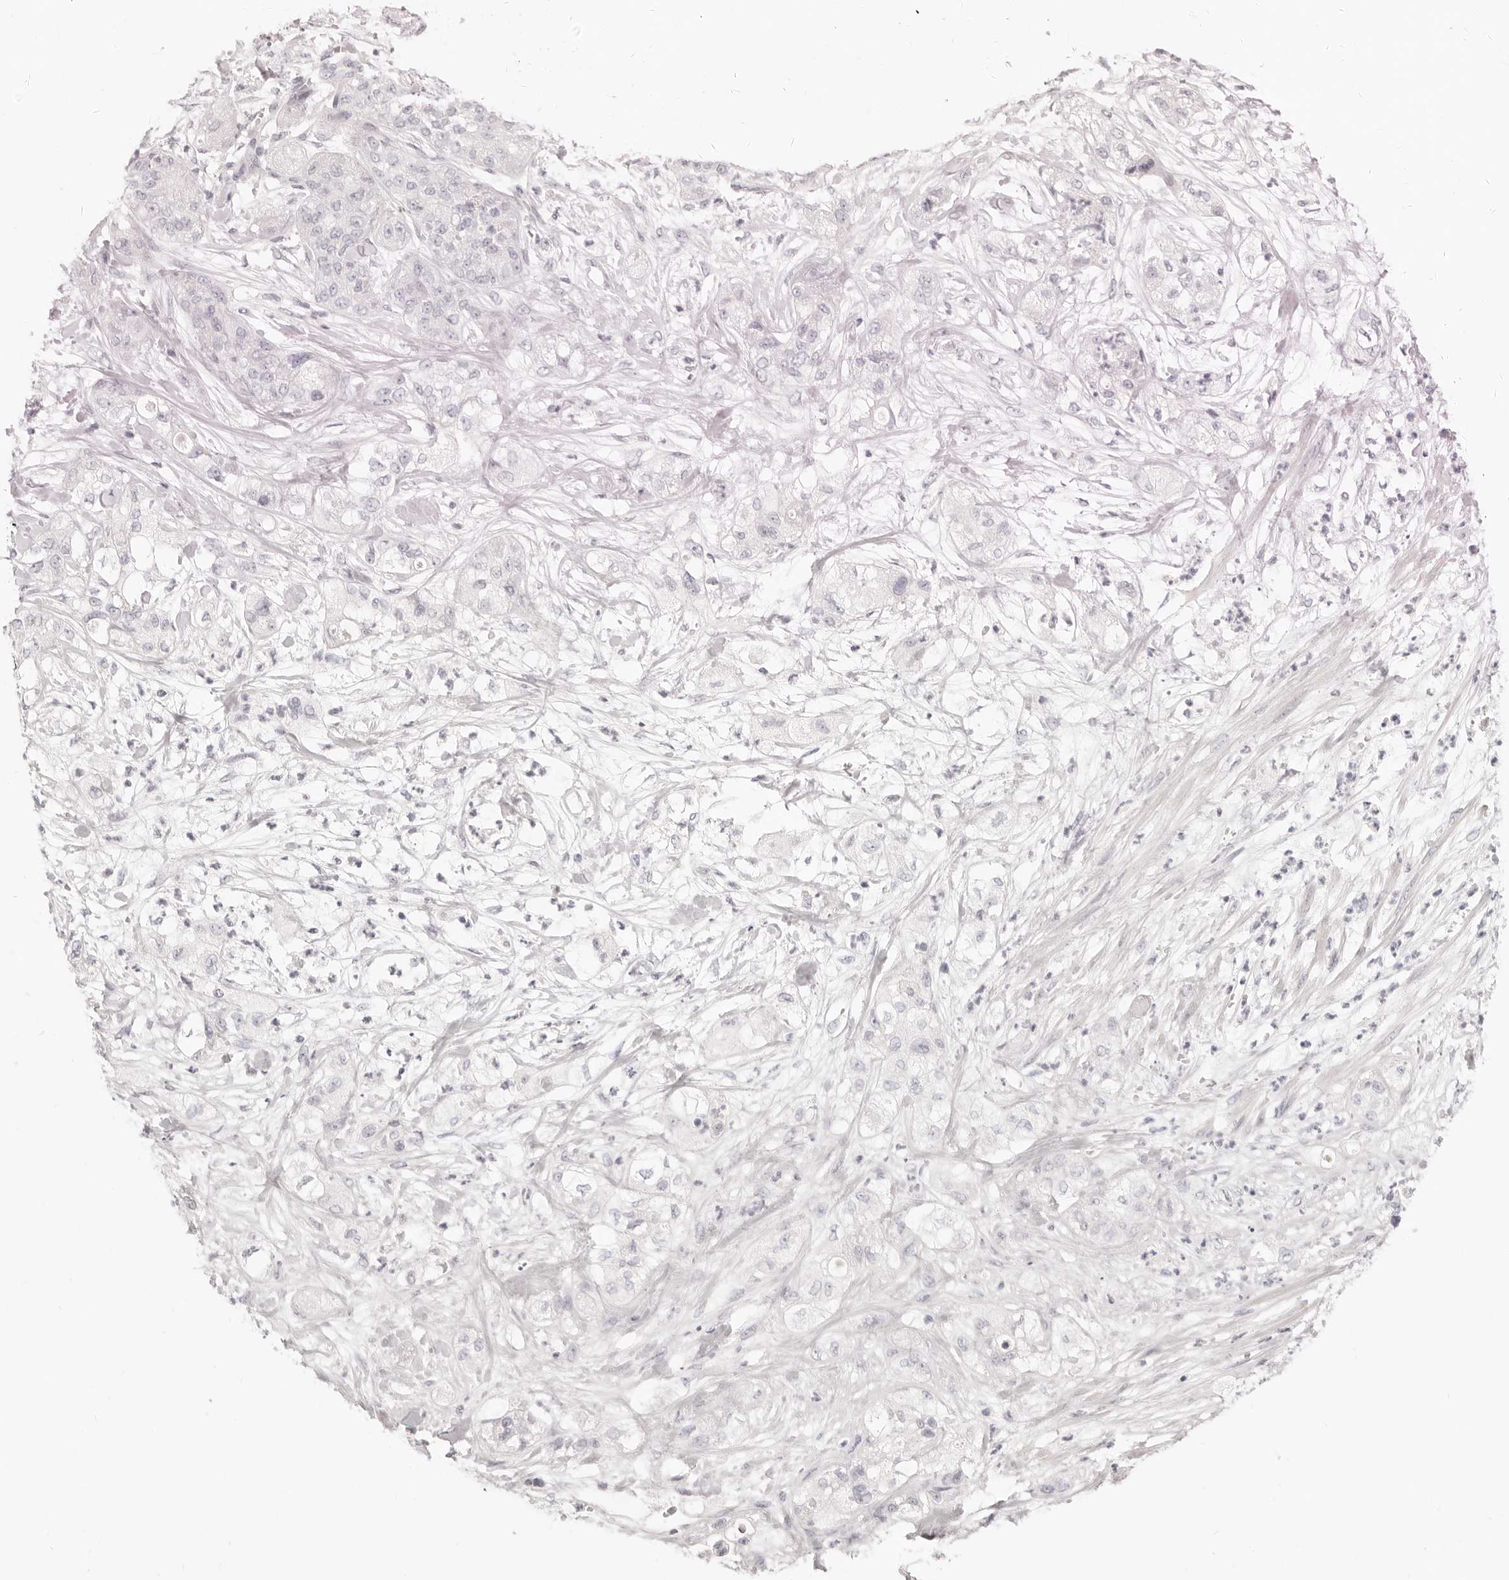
{"staining": {"intensity": "negative", "quantity": "none", "location": "none"}, "tissue": "pancreatic cancer", "cell_type": "Tumor cells", "image_type": "cancer", "snomed": [{"axis": "morphology", "description": "Adenocarcinoma, NOS"}, {"axis": "topography", "description": "Pancreas"}], "caption": "Pancreatic cancer was stained to show a protein in brown. There is no significant expression in tumor cells. (DAB immunohistochemistry visualized using brightfield microscopy, high magnification).", "gene": "FABP1", "patient": {"sex": "female", "age": 78}}